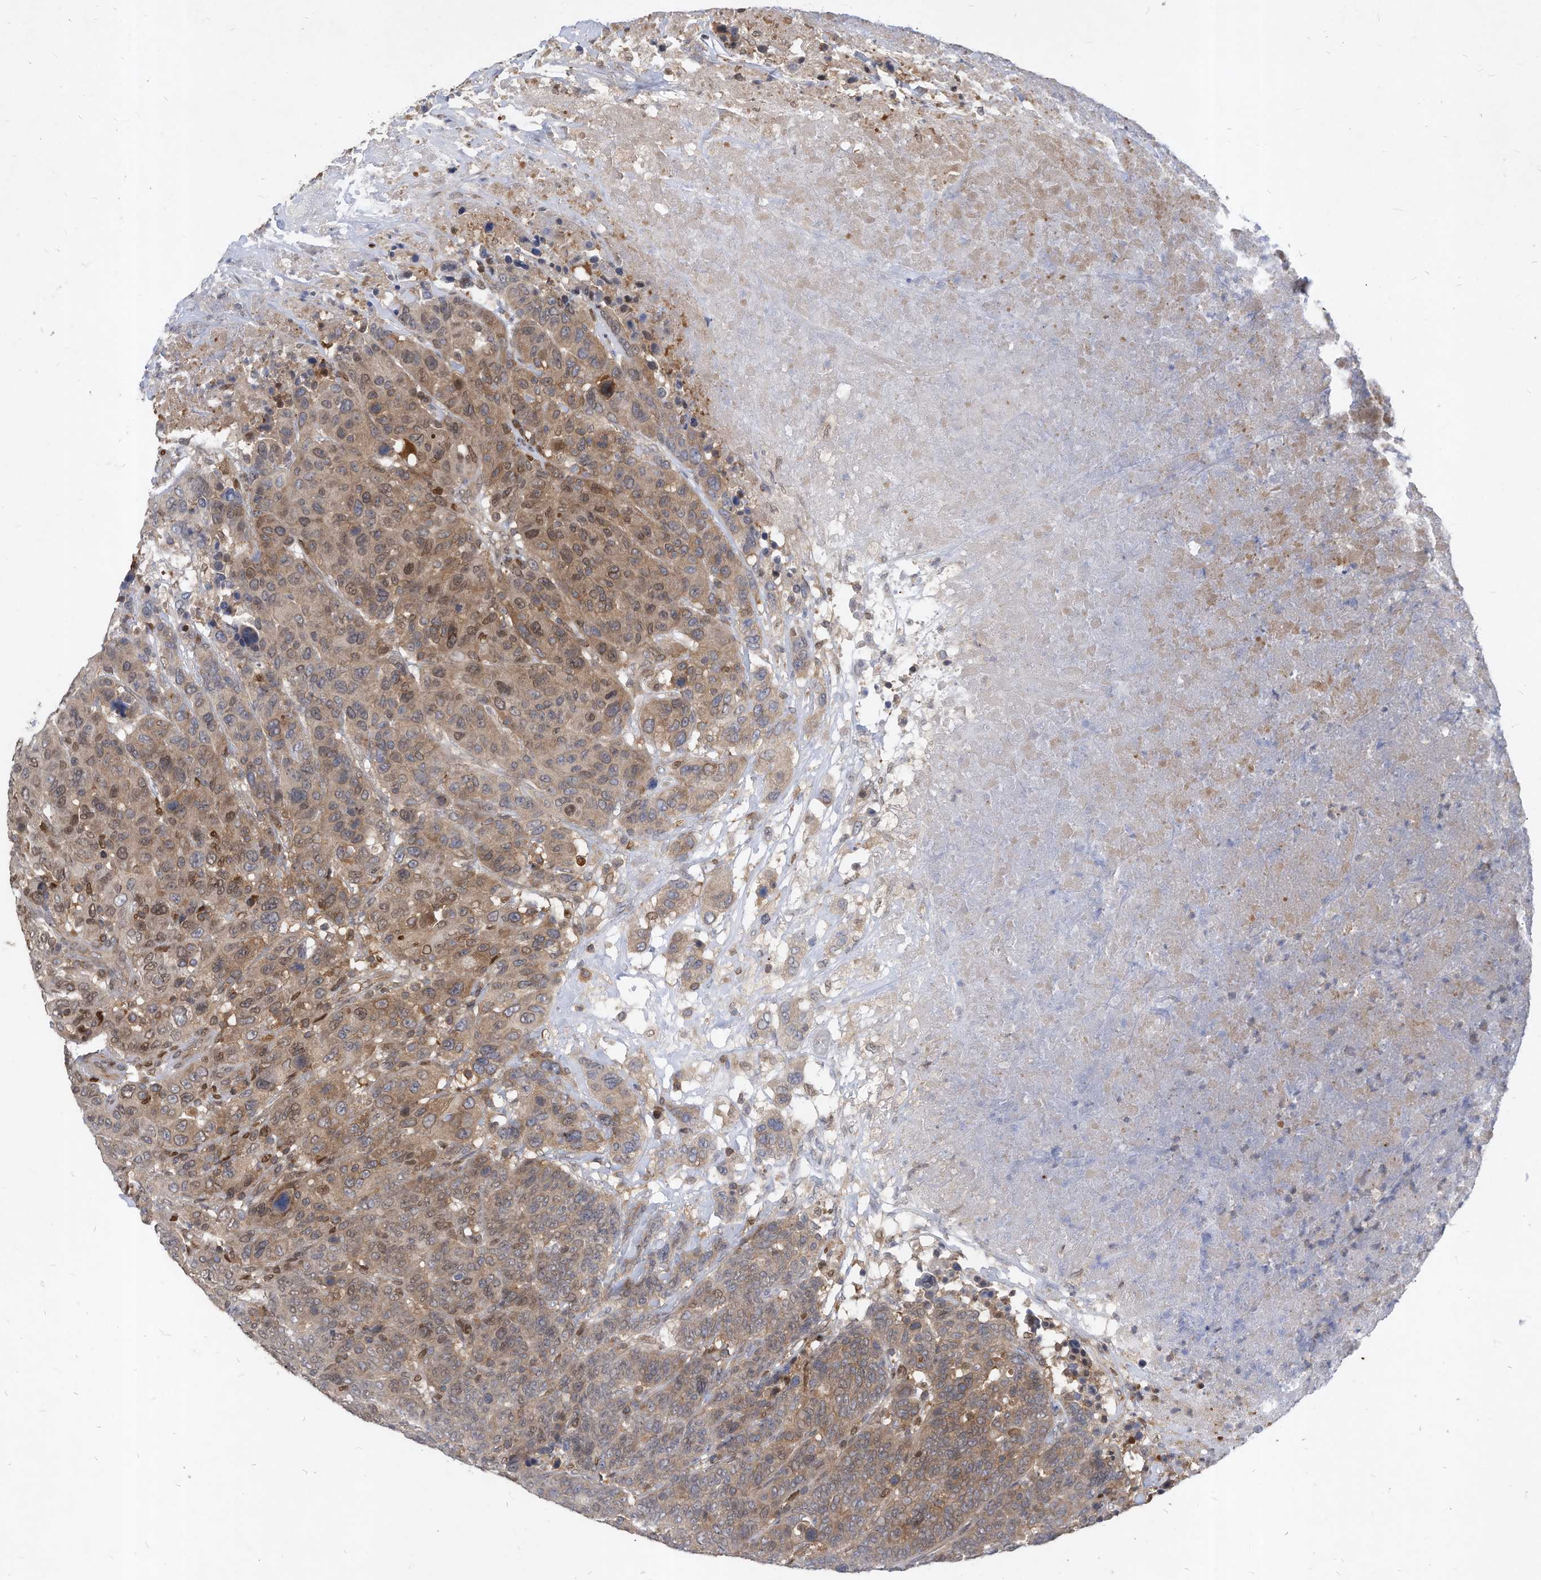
{"staining": {"intensity": "moderate", "quantity": ">75%", "location": "cytoplasmic/membranous,nuclear"}, "tissue": "breast cancer", "cell_type": "Tumor cells", "image_type": "cancer", "snomed": [{"axis": "morphology", "description": "Duct carcinoma"}, {"axis": "topography", "description": "Breast"}], "caption": "Protein staining of breast cancer (intraductal carcinoma) tissue shows moderate cytoplasmic/membranous and nuclear positivity in about >75% of tumor cells.", "gene": "KPNB1", "patient": {"sex": "female", "age": 37}}